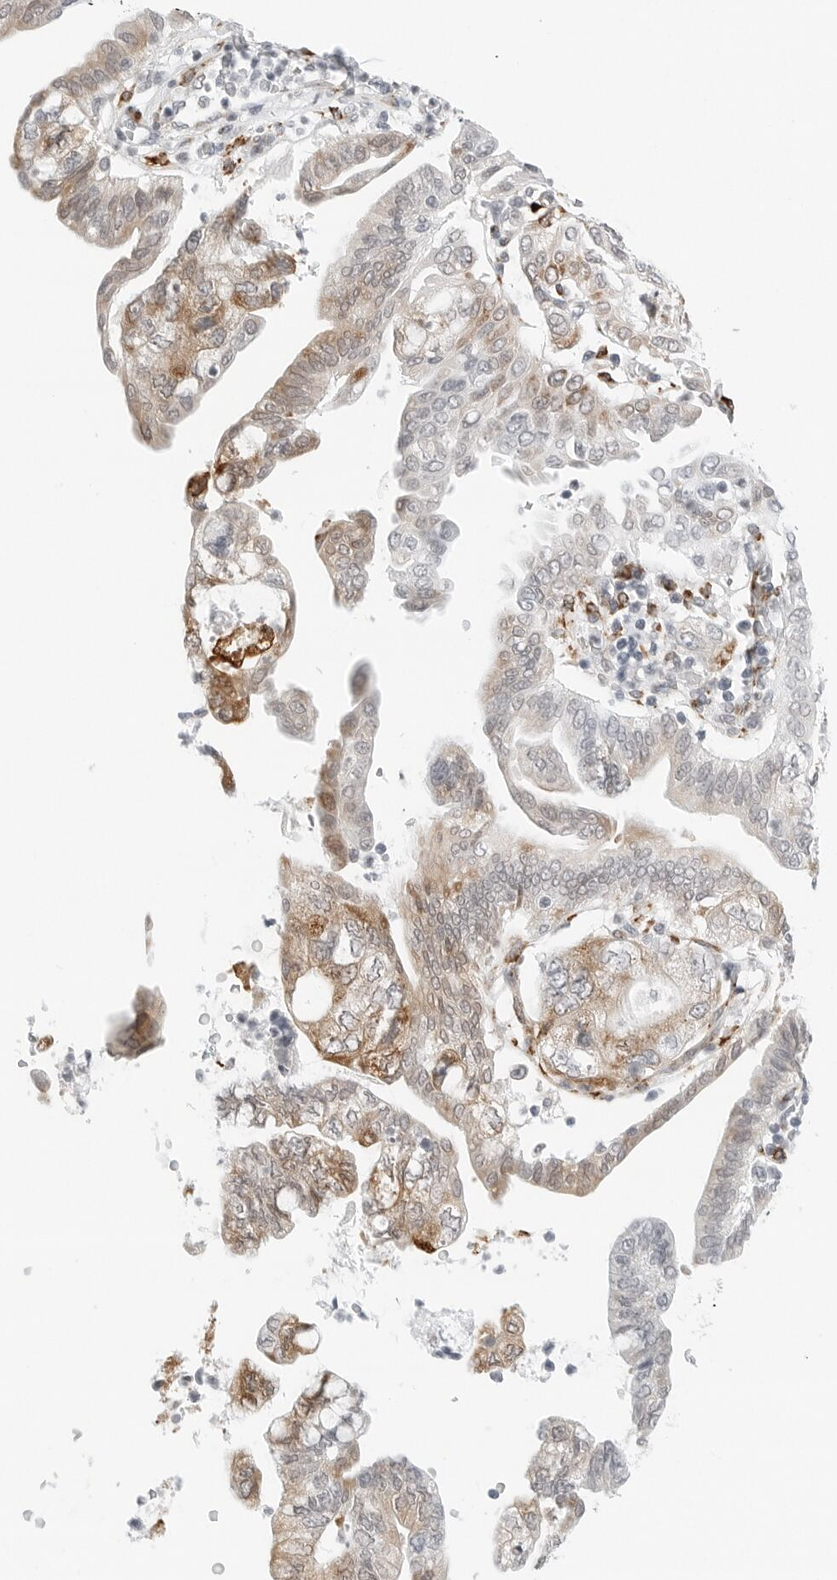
{"staining": {"intensity": "moderate", "quantity": "25%-75%", "location": "cytoplasmic/membranous,nuclear"}, "tissue": "pancreatic cancer", "cell_type": "Tumor cells", "image_type": "cancer", "snomed": [{"axis": "morphology", "description": "Adenocarcinoma, NOS"}, {"axis": "topography", "description": "Pancreas"}], "caption": "Pancreatic cancer (adenocarcinoma) stained with a brown dye reveals moderate cytoplasmic/membranous and nuclear positive expression in approximately 25%-75% of tumor cells.", "gene": "P4HA2", "patient": {"sex": "female", "age": 73}}